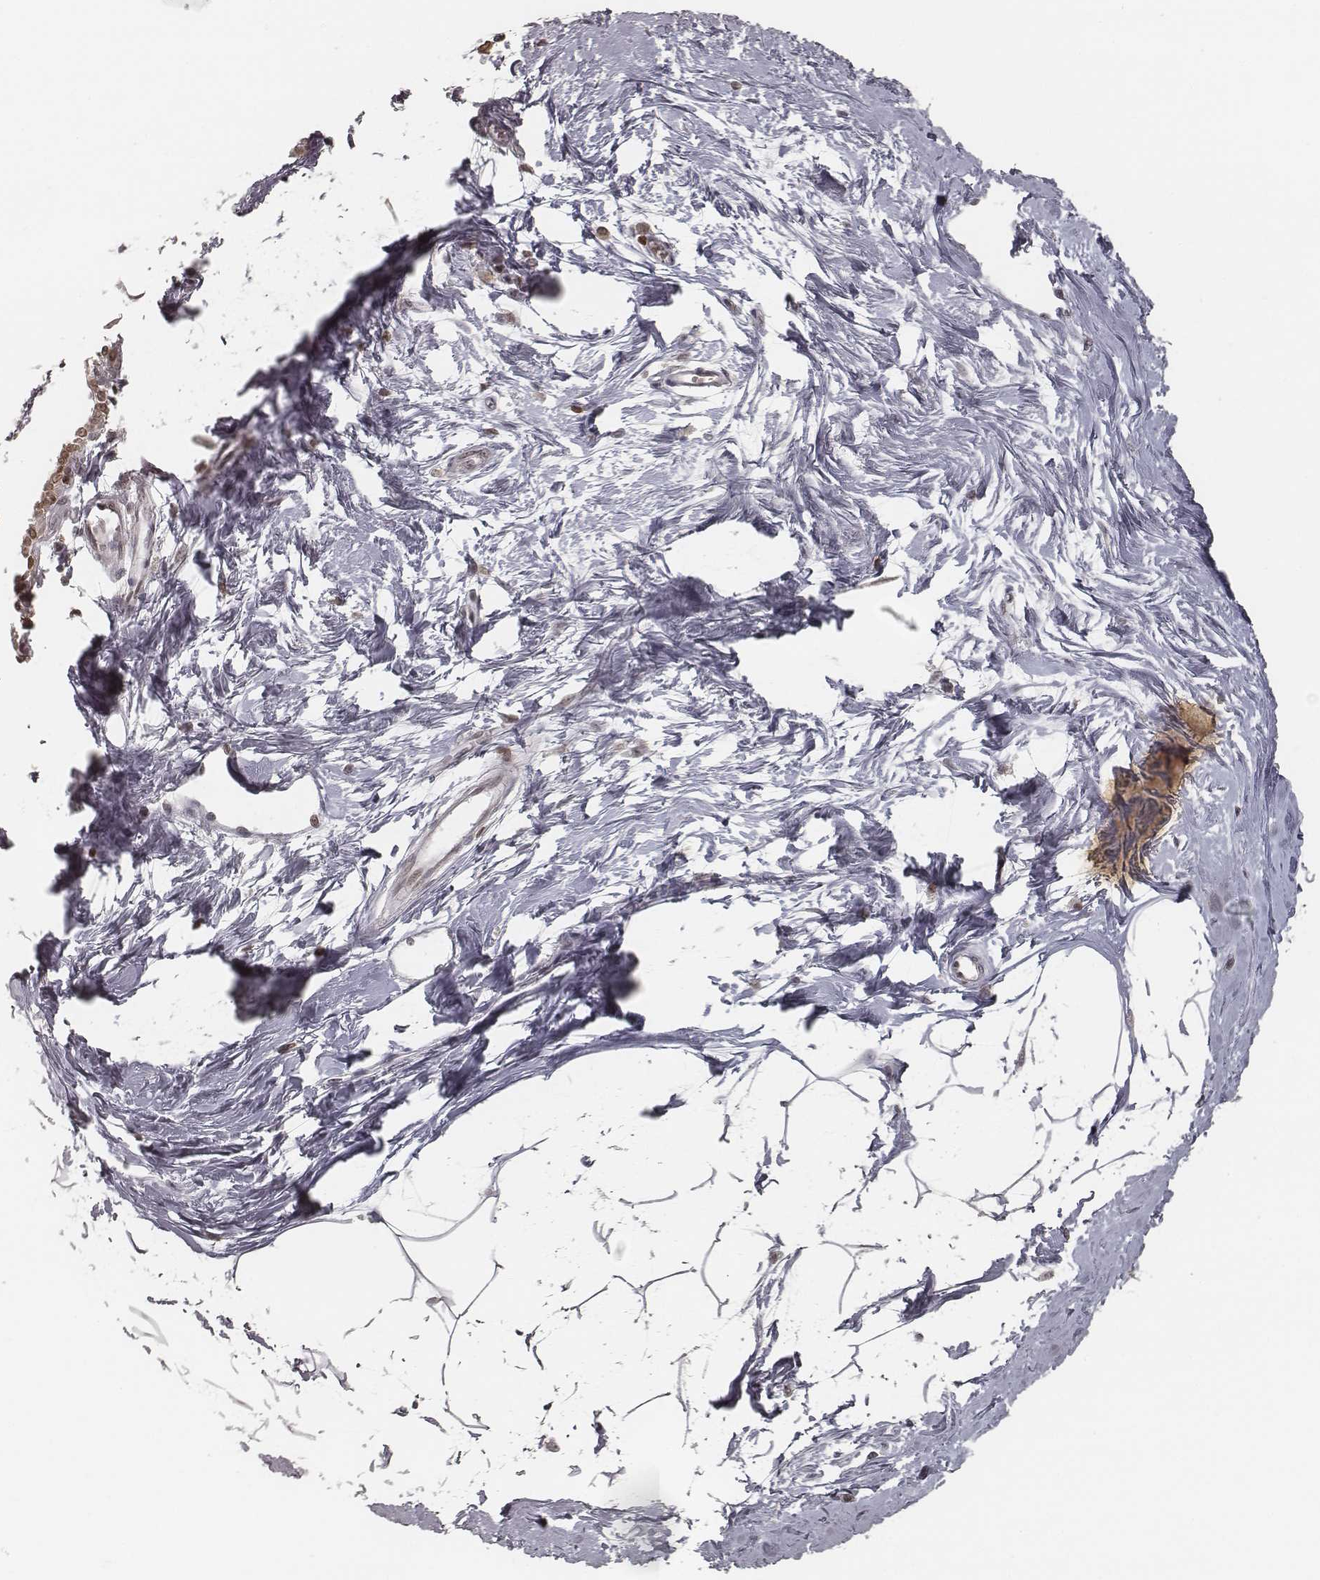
{"staining": {"intensity": "negative", "quantity": "none", "location": "none"}, "tissue": "breast", "cell_type": "Adipocytes", "image_type": "normal", "snomed": [{"axis": "morphology", "description": "Normal tissue, NOS"}, {"axis": "topography", "description": "Breast"}], "caption": "Immunohistochemistry micrograph of normal breast: breast stained with DAB (3,3'-diaminobenzidine) displays no significant protein staining in adipocytes. (Stains: DAB (3,3'-diaminobenzidine) immunohistochemistry with hematoxylin counter stain, Microscopy: brightfield microscopy at high magnification).", "gene": "HMGA2", "patient": {"sex": "female", "age": 45}}